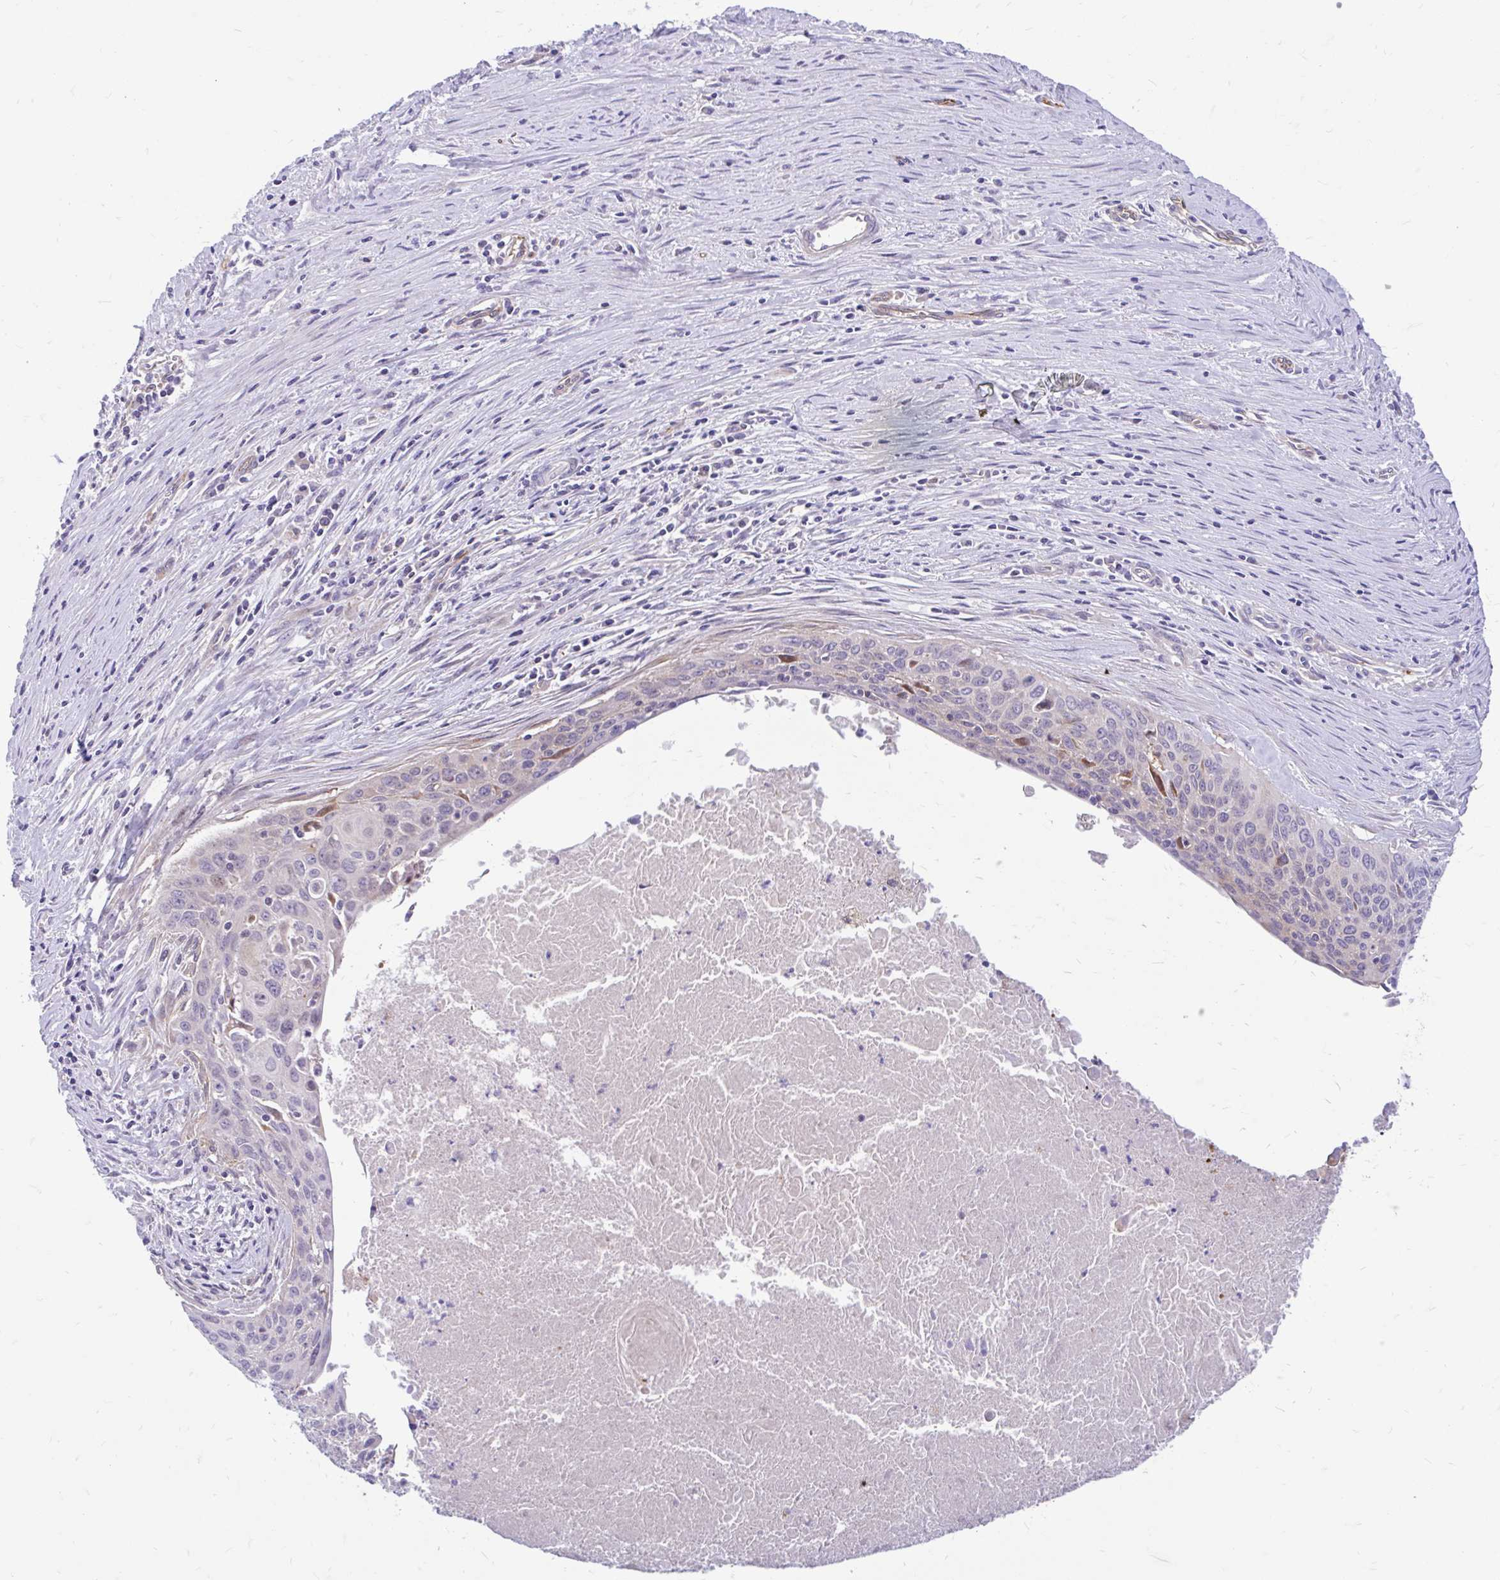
{"staining": {"intensity": "weak", "quantity": "25%-75%", "location": "cytoplasmic/membranous"}, "tissue": "cervical cancer", "cell_type": "Tumor cells", "image_type": "cancer", "snomed": [{"axis": "morphology", "description": "Squamous cell carcinoma, NOS"}, {"axis": "topography", "description": "Cervix"}], "caption": "Protein staining exhibits weak cytoplasmic/membranous staining in approximately 25%-75% of tumor cells in cervical cancer. The staining was performed using DAB, with brown indicating positive protein expression. Nuclei are stained blue with hematoxylin.", "gene": "ESPNL", "patient": {"sex": "female", "age": 55}}